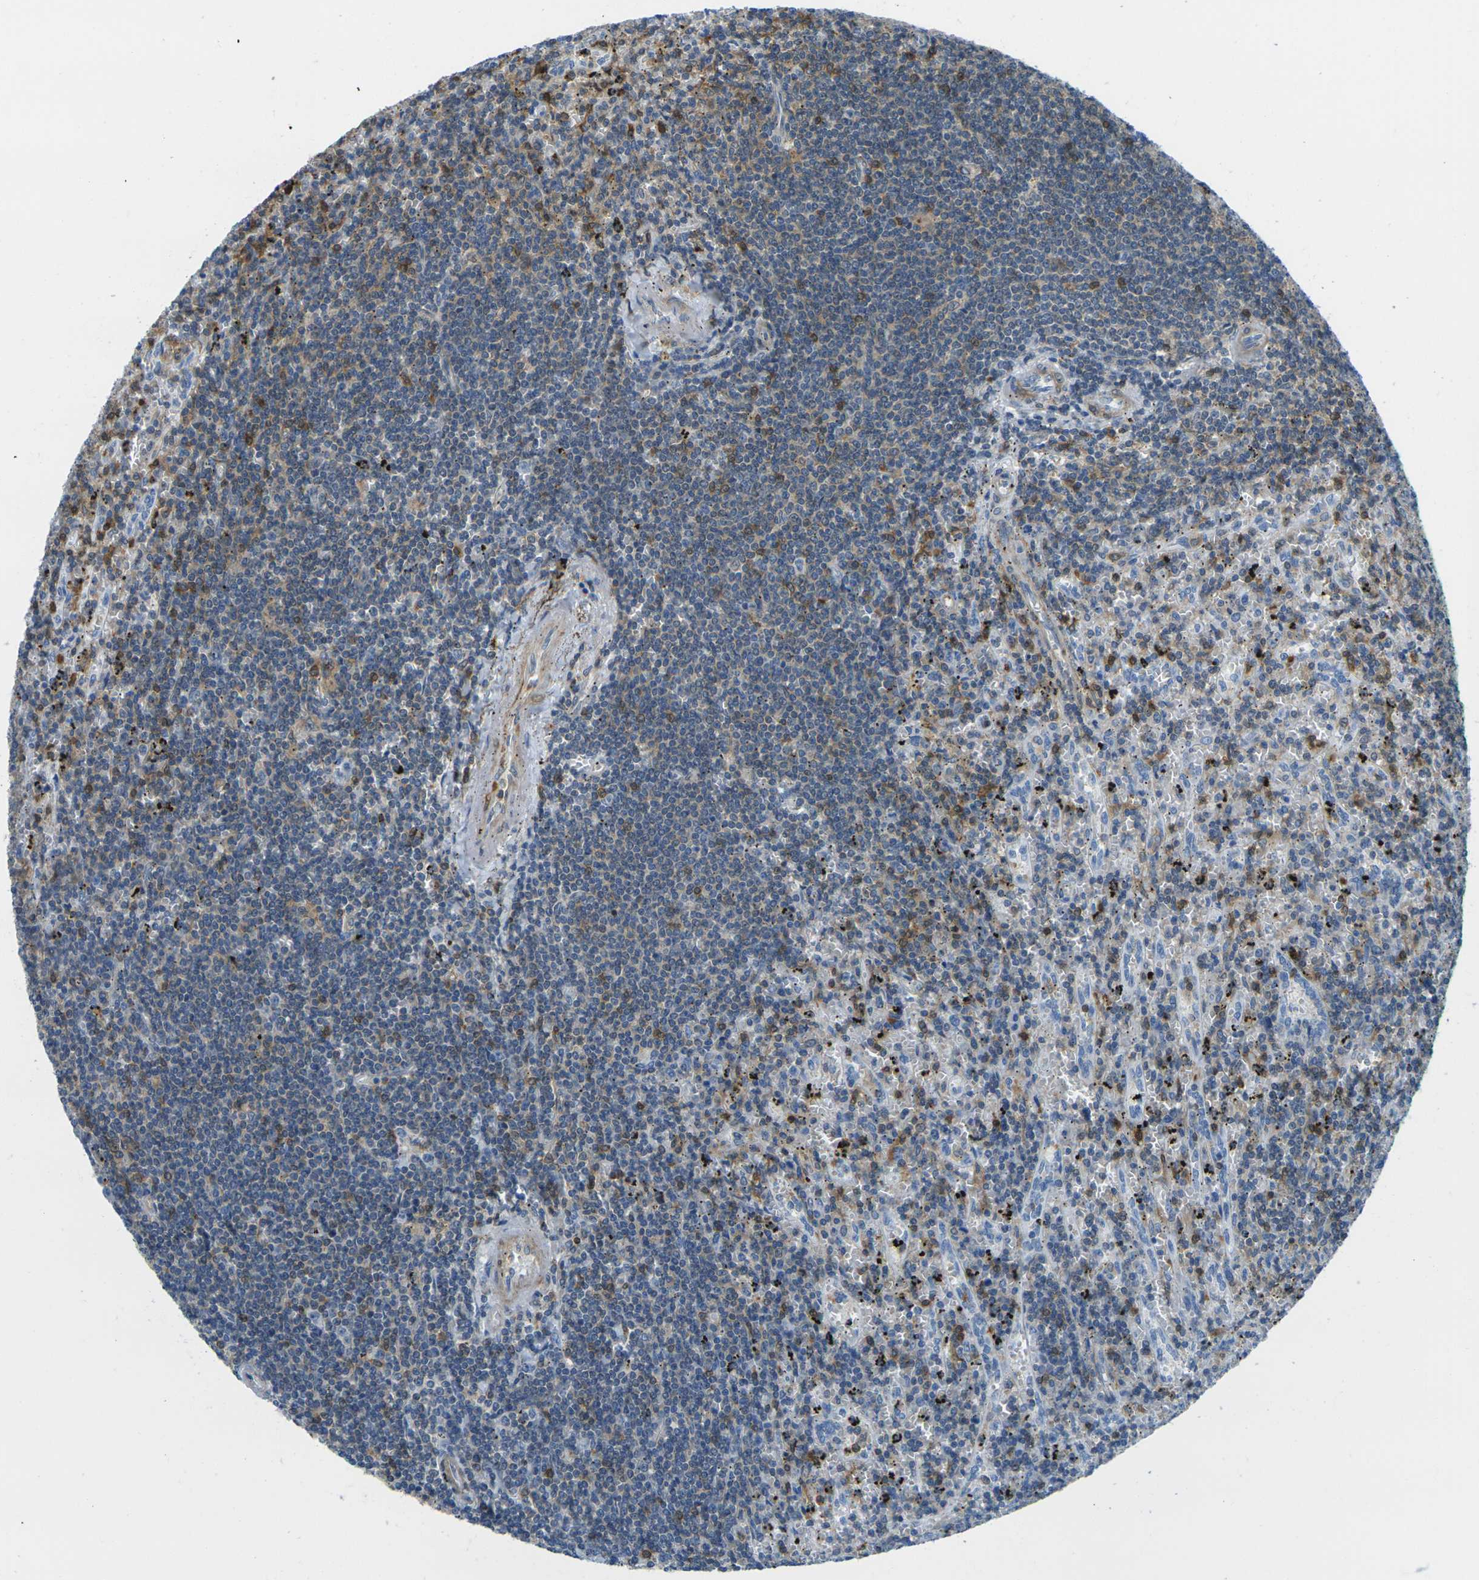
{"staining": {"intensity": "moderate", "quantity": "25%-75%", "location": "cytoplasmic/membranous"}, "tissue": "lymphoma", "cell_type": "Tumor cells", "image_type": "cancer", "snomed": [{"axis": "morphology", "description": "Malignant lymphoma, non-Hodgkin's type, Low grade"}, {"axis": "topography", "description": "Spleen"}], "caption": "Moderate cytoplasmic/membranous staining for a protein is seen in approximately 25%-75% of tumor cells of lymphoma using immunohistochemistry (IHC).", "gene": "LASP1", "patient": {"sex": "male", "age": 76}}